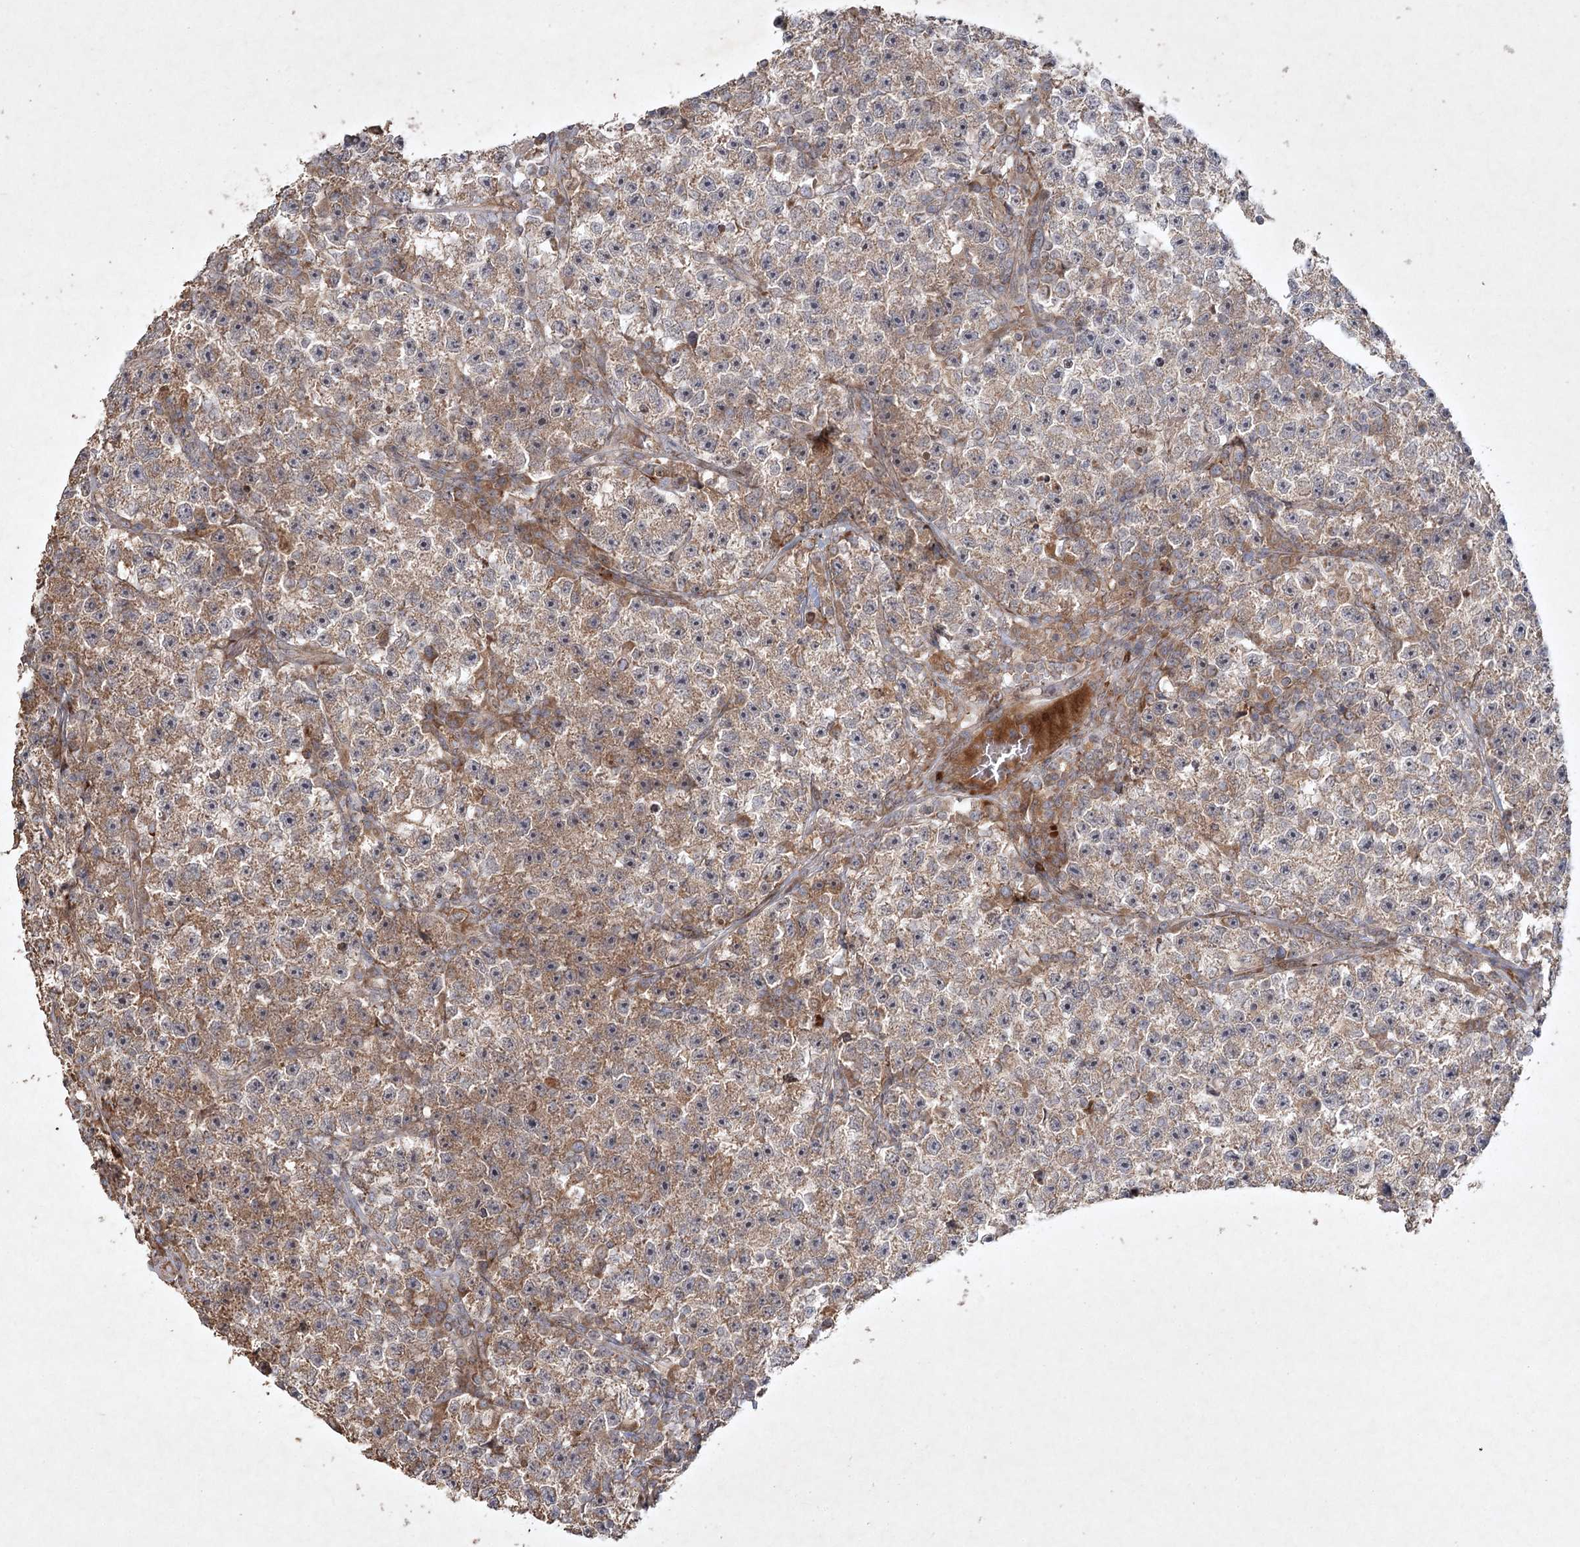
{"staining": {"intensity": "moderate", "quantity": ">75%", "location": "cytoplasmic/membranous"}, "tissue": "testis cancer", "cell_type": "Tumor cells", "image_type": "cancer", "snomed": [{"axis": "morphology", "description": "Seminoma, NOS"}, {"axis": "topography", "description": "Testis"}], "caption": "Immunohistochemical staining of testis seminoma exhibits medium levels of moderate cytoplasmic/membranous protein staining in approximately >75% of tumor cells. The staining was performed using DAB to visualize the protein expression in brown, while the nuclei were stained in blue with hematoxylin (Magnification: 20x).", "gene": "KBTBD4", "patient": {"sex": "male", "age": 22}}